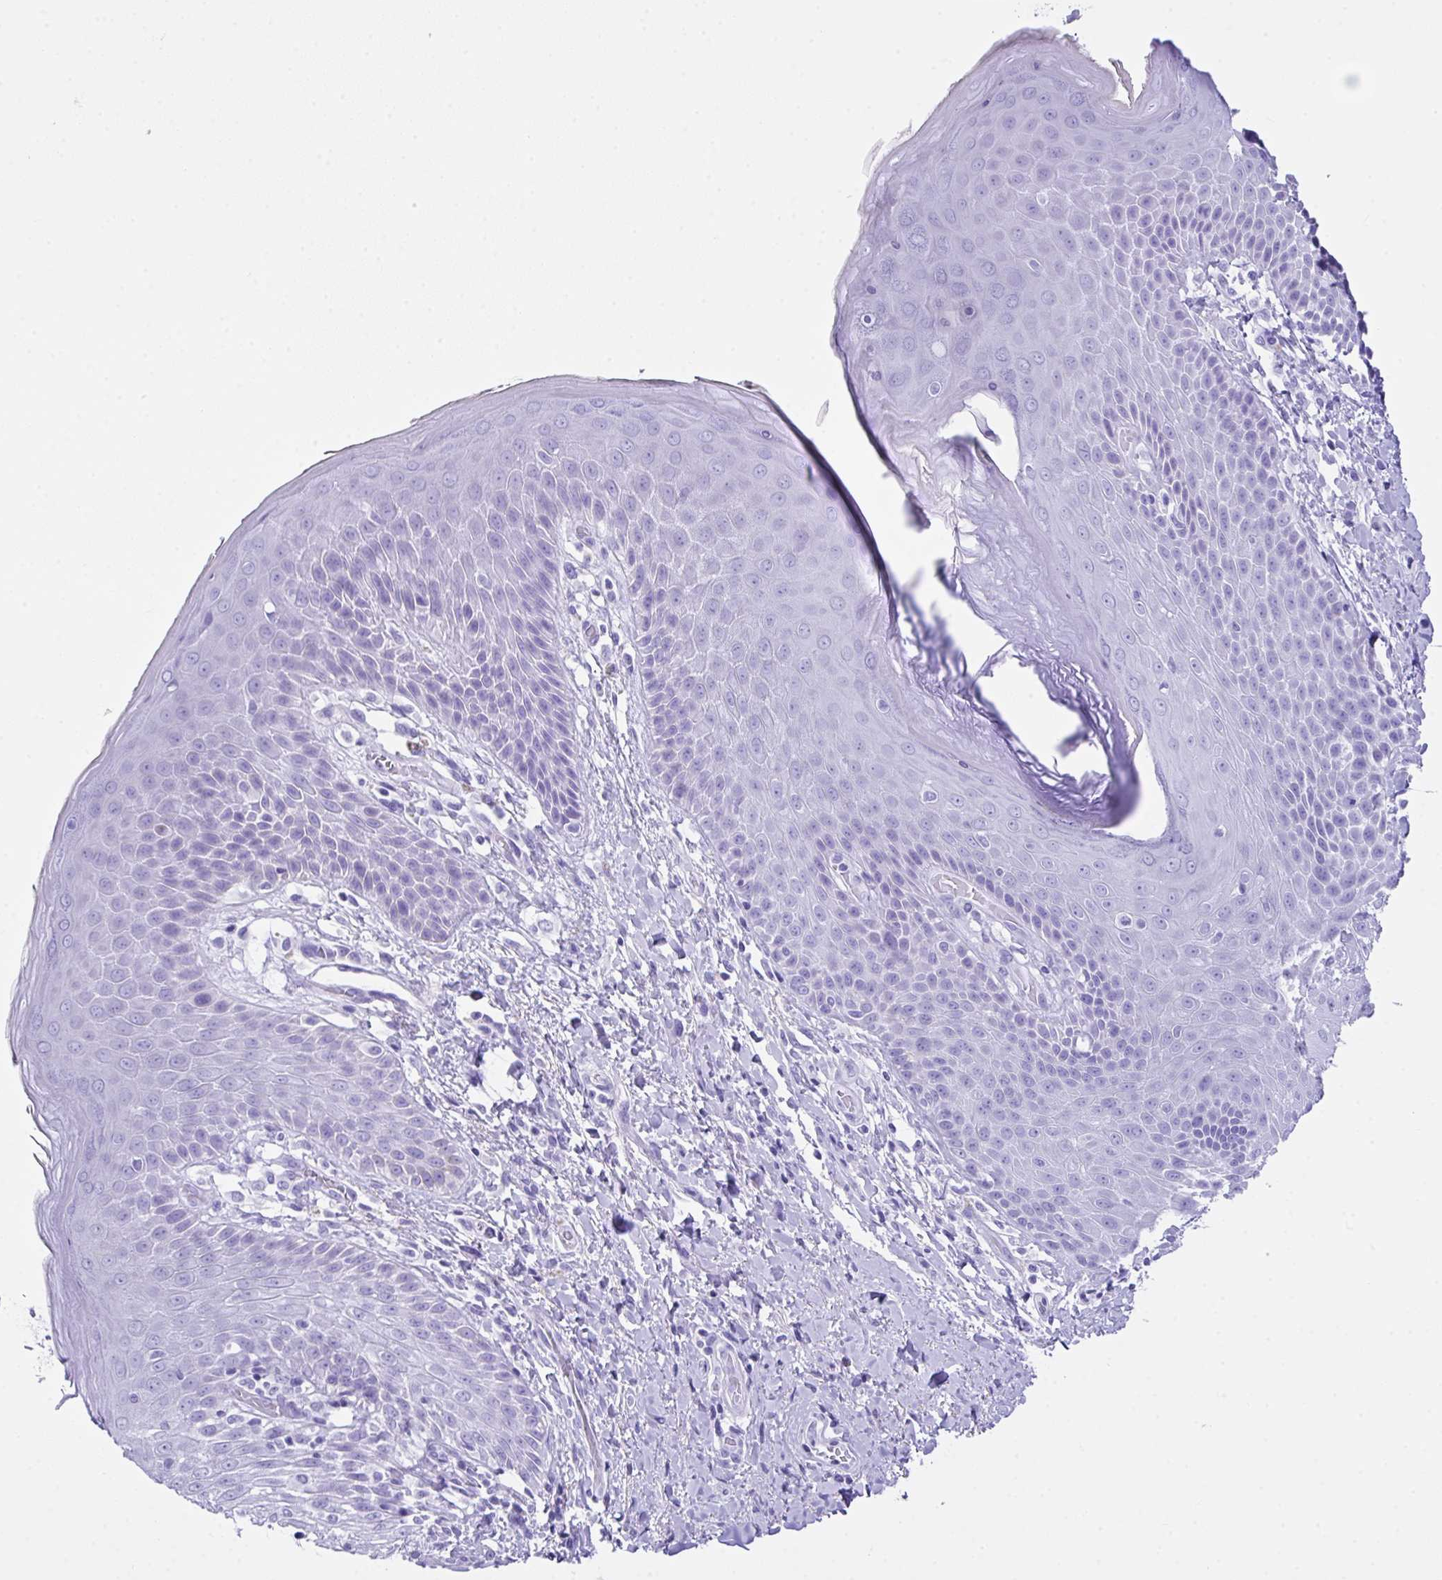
{"staining": {"intensity": "negative", "quantity": "none", "location": "none"}, "tissue": "skin", "cell_type": "Epidermal cells", "image_type": "normal", "snomed": [{"axis": "morphology", "description": "Normal tissue, NOS"}, {"axis": "topography", "description": "Anal"}, {"axis": "topography", "description": "Peripheral nerve tissue"}], "caption": "IHC photomicrograph of normal skin: human skin stained with DAB (3,3'-diaminobenzidine) exhibits no significant protein positivity in epidermal cells. (DAB (3,3'-diaminobenzidine) IHC with hematoxylin counter stain).", "gene": "LGALS4", "patient": {"sex": "male", "age": 51}}